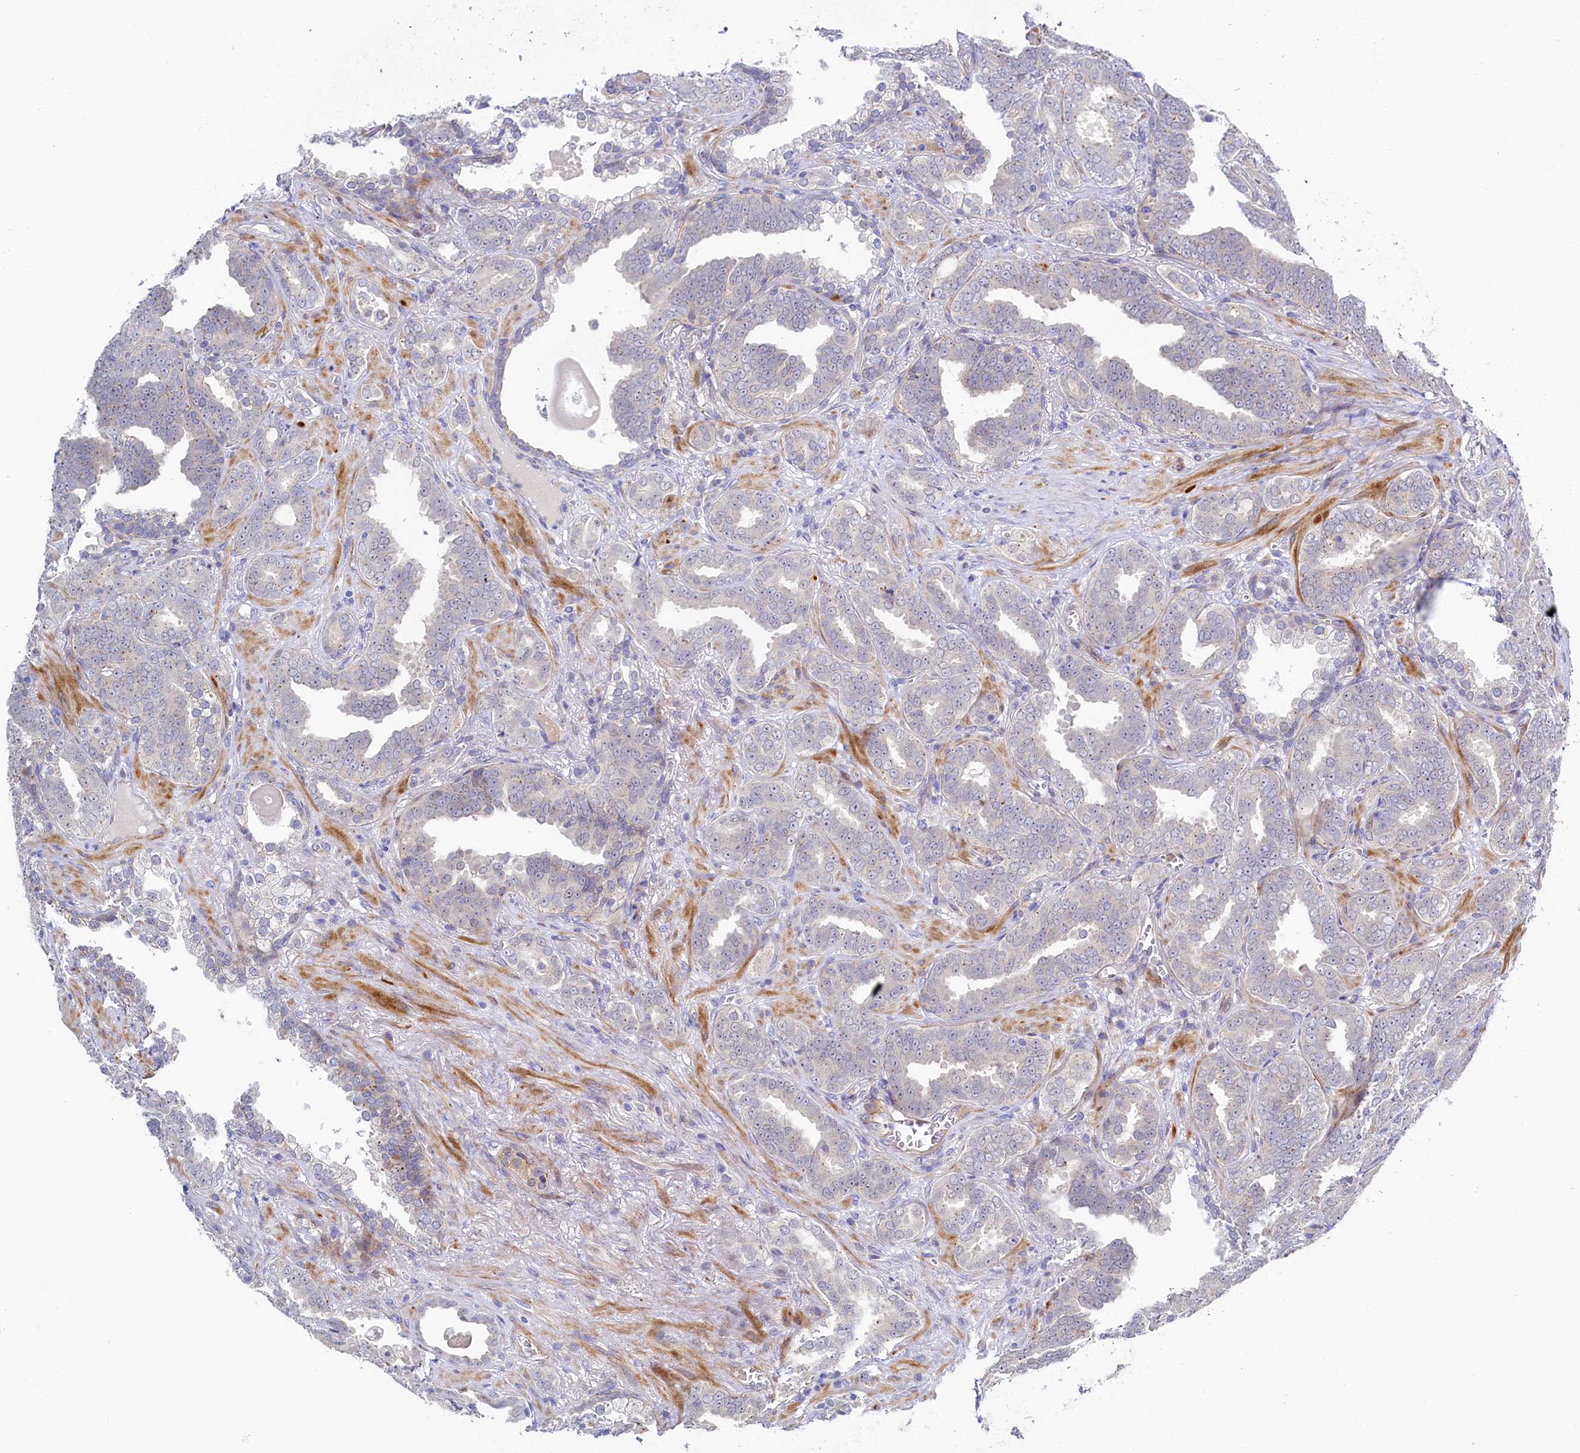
{"staining": {"intensity": "negative", "quantity": "none", "location": "none"}, "tissue": "prostate cancer", "cell_type": "Tumor cells", "image_type": "cancer", "snomed": [{"axis": "morphology", "description": "Adenocarcinoma, High grade"}, {"axis": "topography", "description": "Prostate and seminal vesicle, NOS"}], "caption": "The IHC image has no significant positivity in tumor cells of adenocarcinoma (high-grade) (prostate) tissue. The staining is performed using DAB (3,3'-diaminobenzidine) brown chromogen with nuclei counter-stained in using hematoxylin.", "gene": "PIK3C3", "patient": {"sex": "male", "age": 67}}